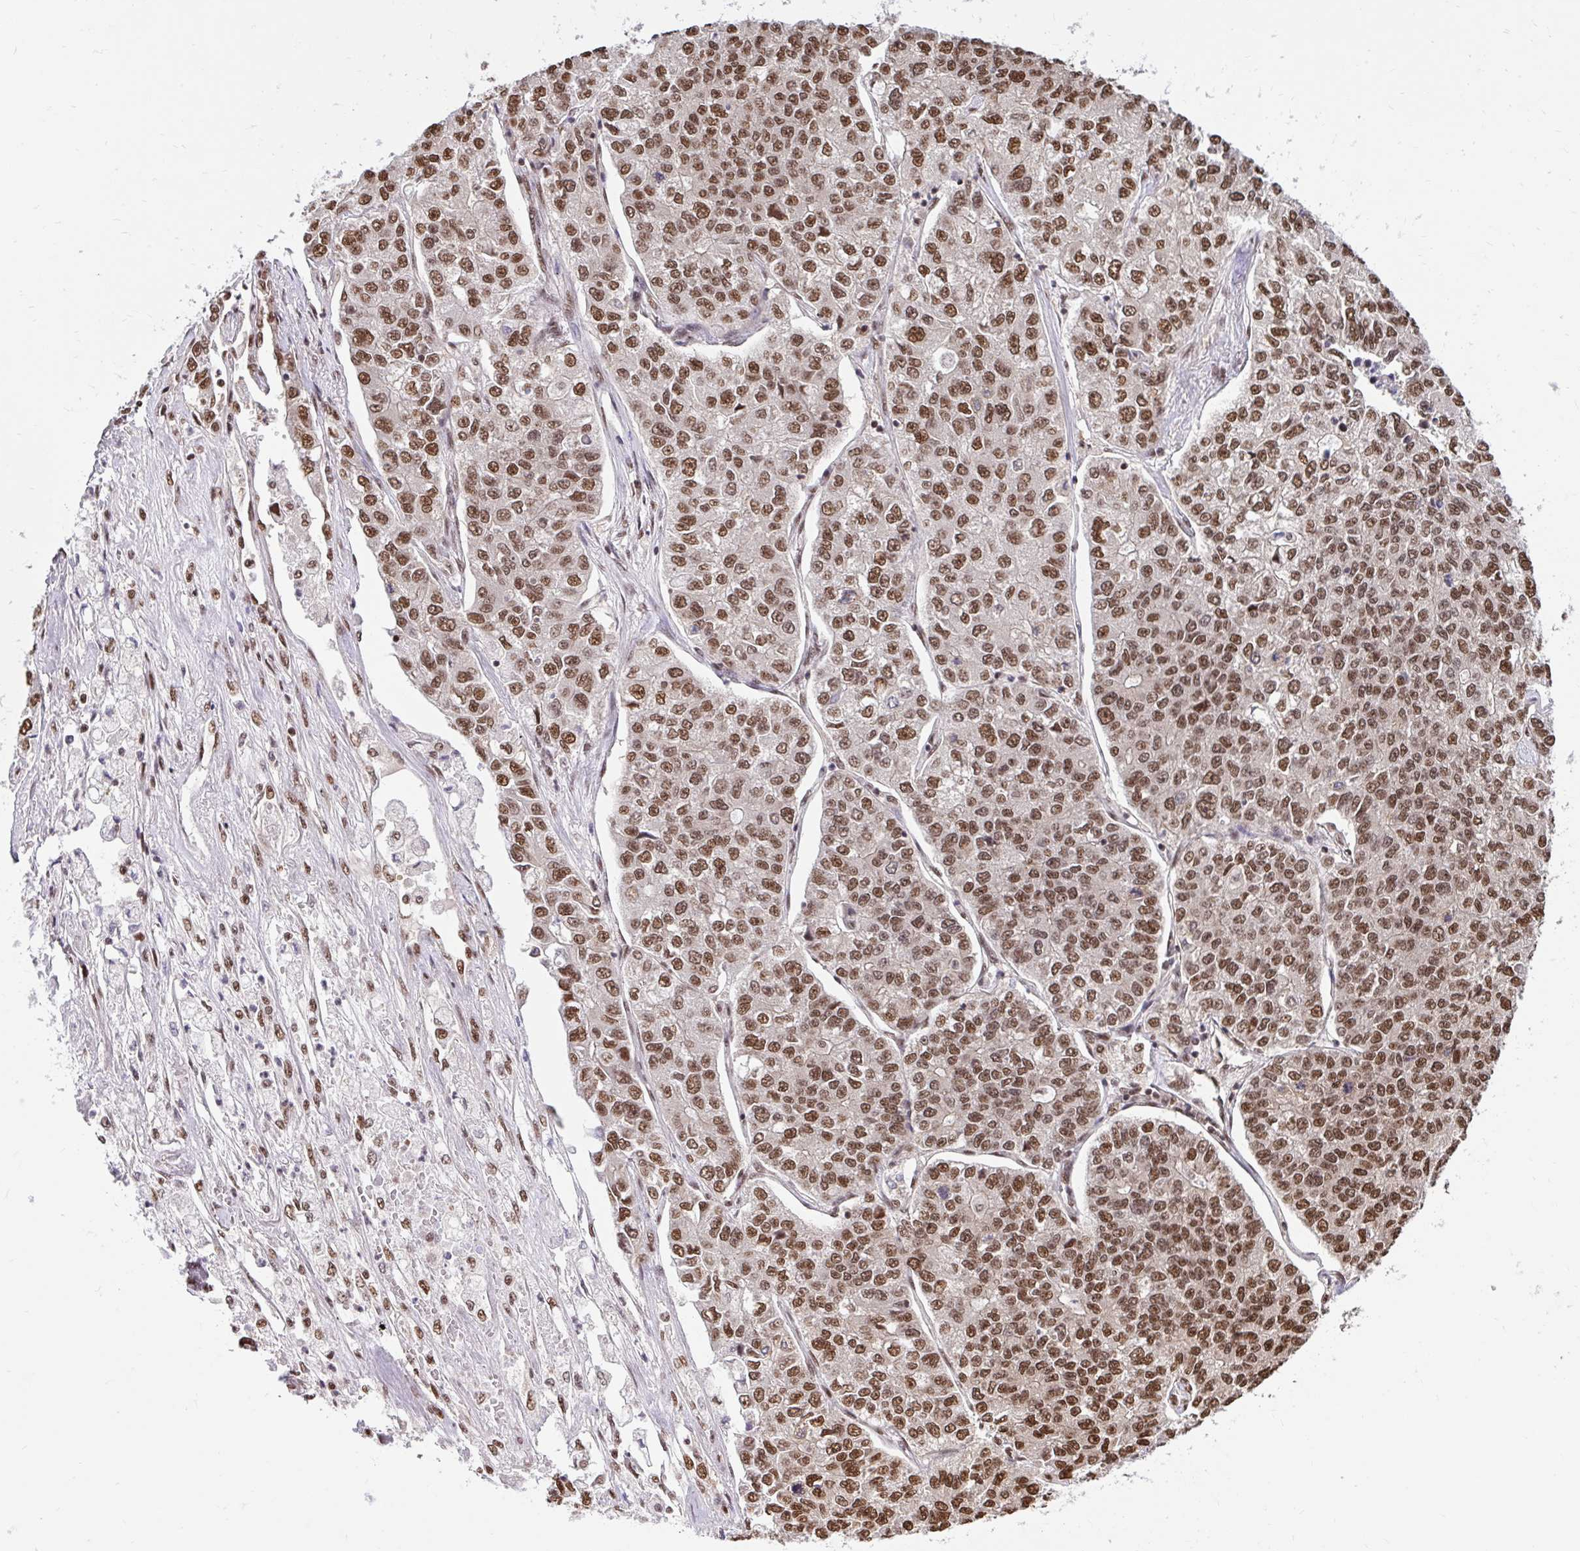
{"staining": {"intensity": "moderate", "quantity": ">75%", "location": "nuclear"}, "tissue": "lung cancer", "cell_type": "Tumor cells", "image_type": "cancer", "snomed": [{"axis": "morphology", "description": "Adenocarcinoma, NOS"}, {"axis": "topography", "description": "Lung"}], "caption": "Immunohistochemistry (IHC) micrograph of human lung cancer (adenocarcinoma) stained for a protein (brown), which exhibits medium levels of moderate nuclear positivity in approximately >75% of tumor cells.", "gene": "ABCA9", "patient": {"sex": "male", "age": 49}}